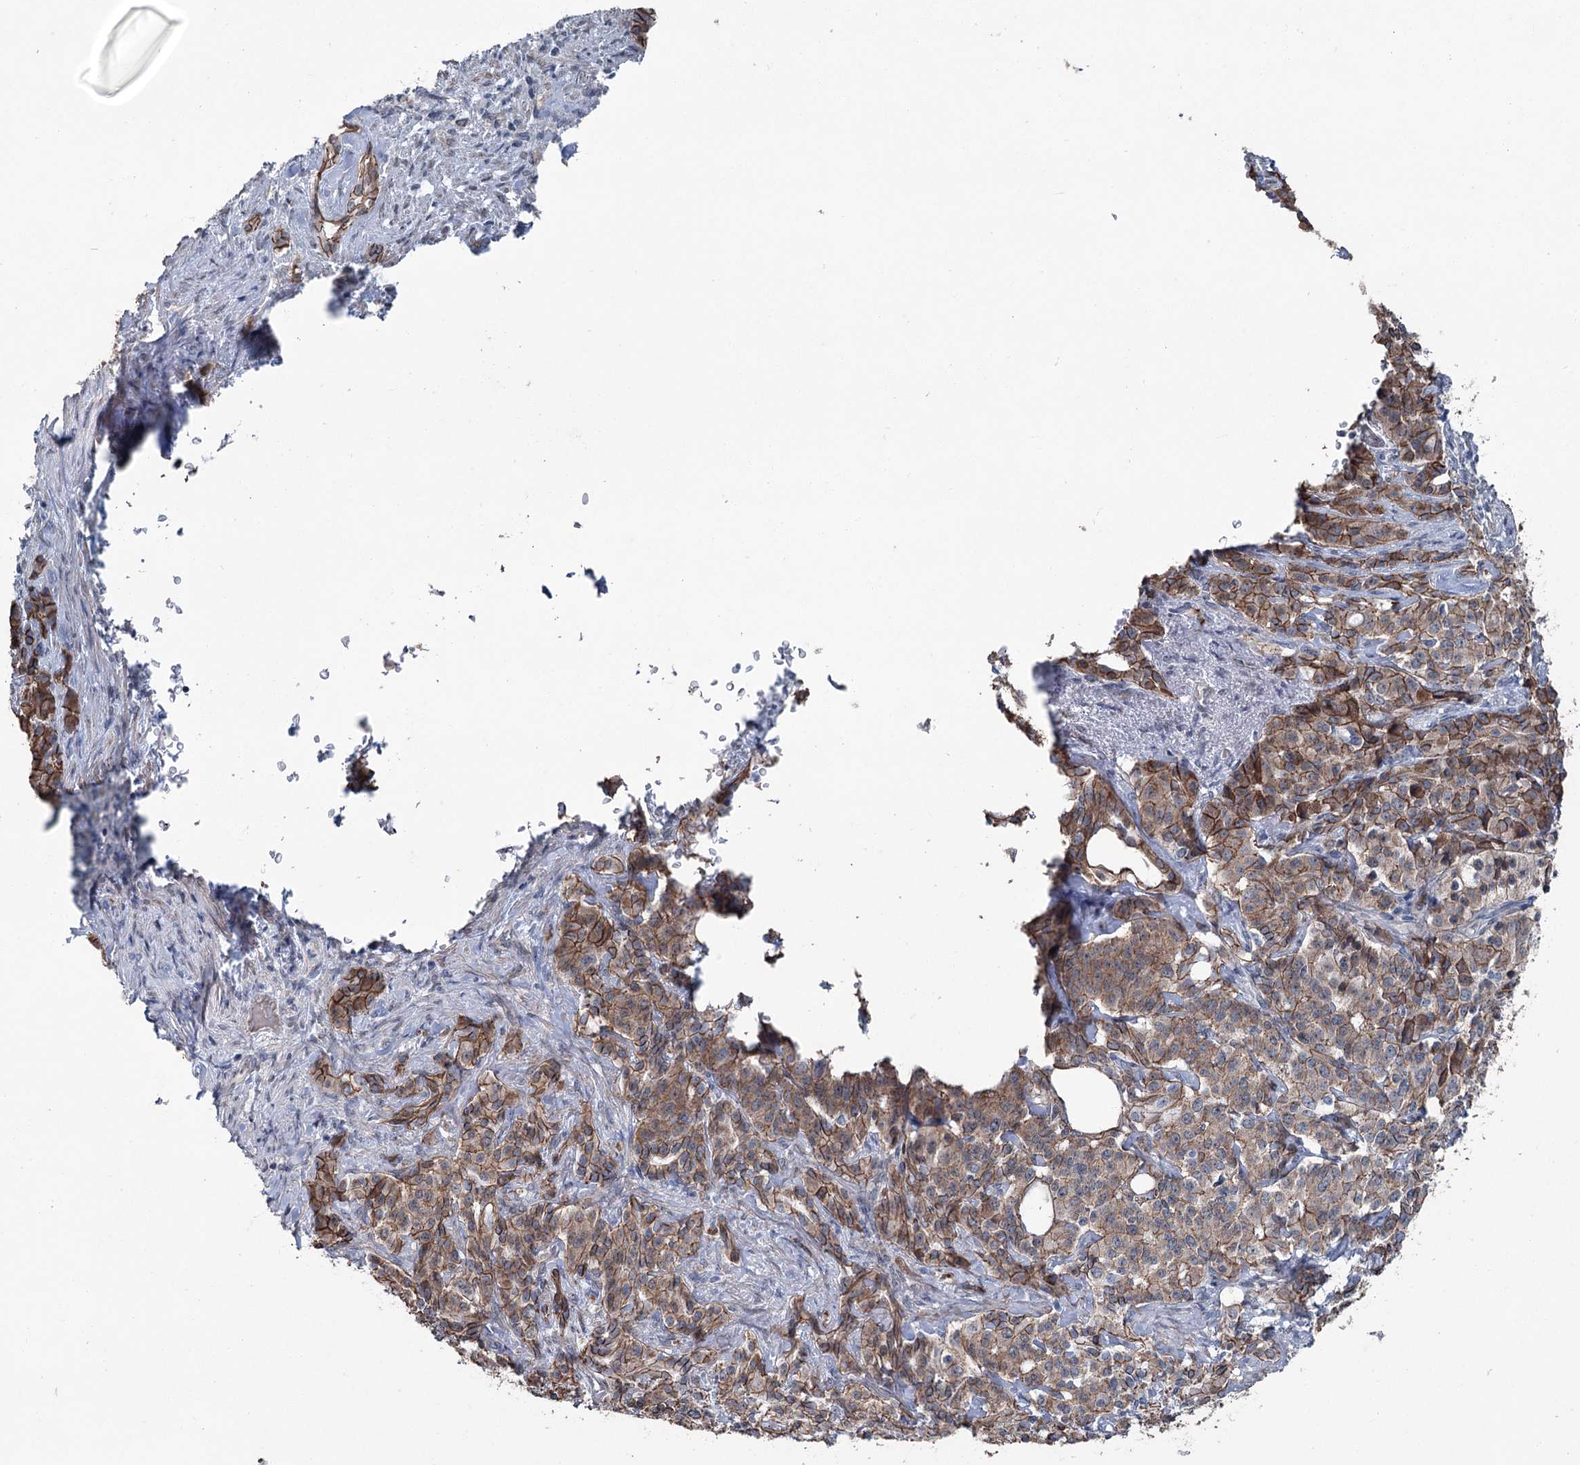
{"staining": {"intensity": "strong", "quantity": ">75%", "location": "cytoplasmic/membranous"}, "tissue": "pancreatic cancer", "cell_type": "Tumor cells", "image_type": "cancer", "snomed": [{"axis": "morphology", "description": "Adenocarcinoma, NOS"}, {"axis": "topography", "description": "Pancreas"}], "caption": "Approximately >75% of tumor cells in pancreatic cancer exhibit strong cytoplasmic/membranous protein positivity as visualized by brown immunohistochemical staining.", "gene": "FAM120B", "patient": {"sex": "female", "age": 74}}